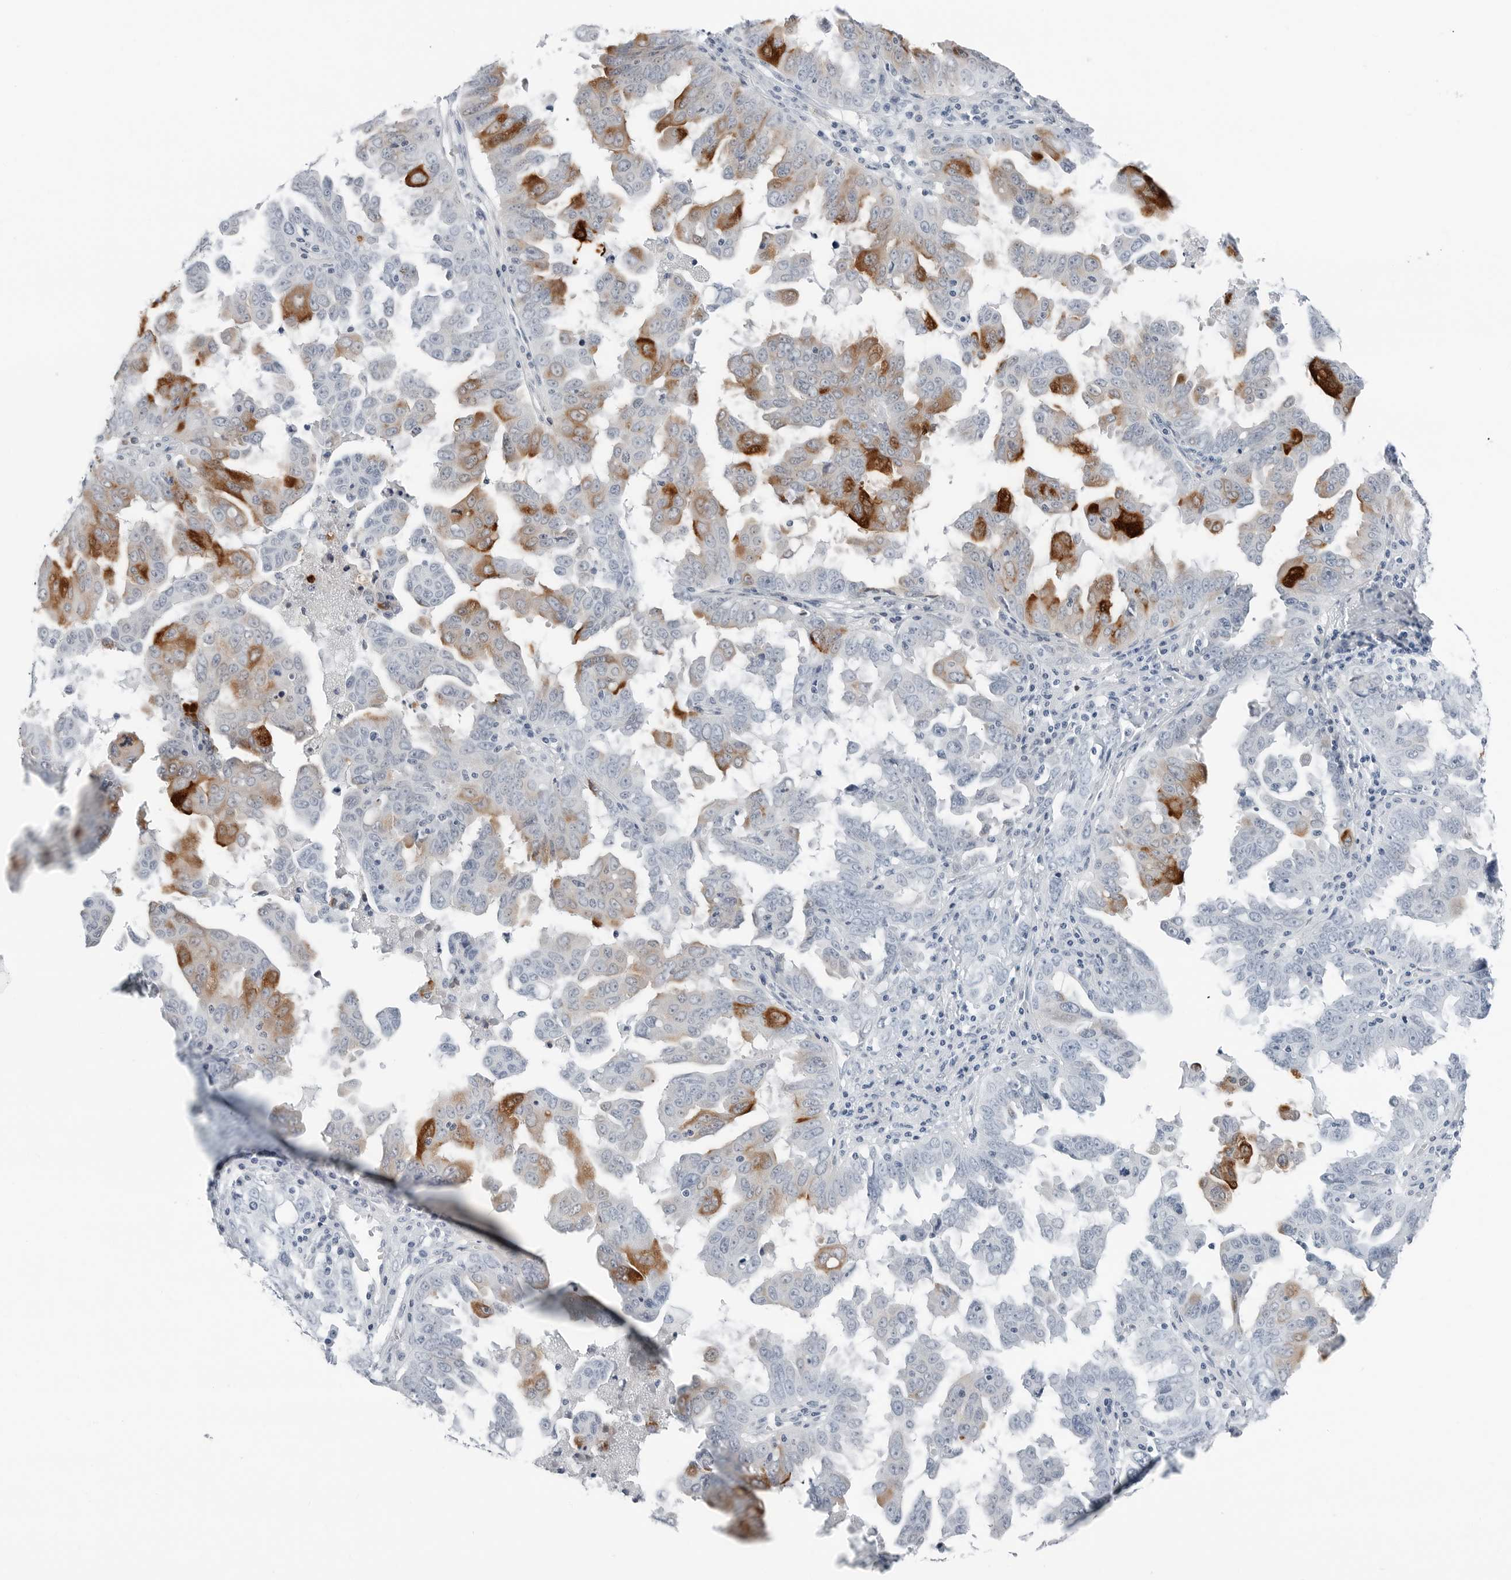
{"staining": {"intensity": "strong", "quantity": "<25%", "location": "cytoplasmic/membranous"}, "tissue": "ovarian cancer", "cell_type": "Tumor cells", "image_type": "cancer", "snomed": [{"axis": "morphology", "description": "Carcinoma, endometroid"}, {"axis": "topography", "description": "Ovary"}], "caption": "Ovarian endometroid carcinoma stained for a protein (brown) demonstrates strong cytoplasmic/membranous positive positivity in about <25% of tumor cells.", "gene": "SLPI", "patient": {"sex": "female", "age": 62}}